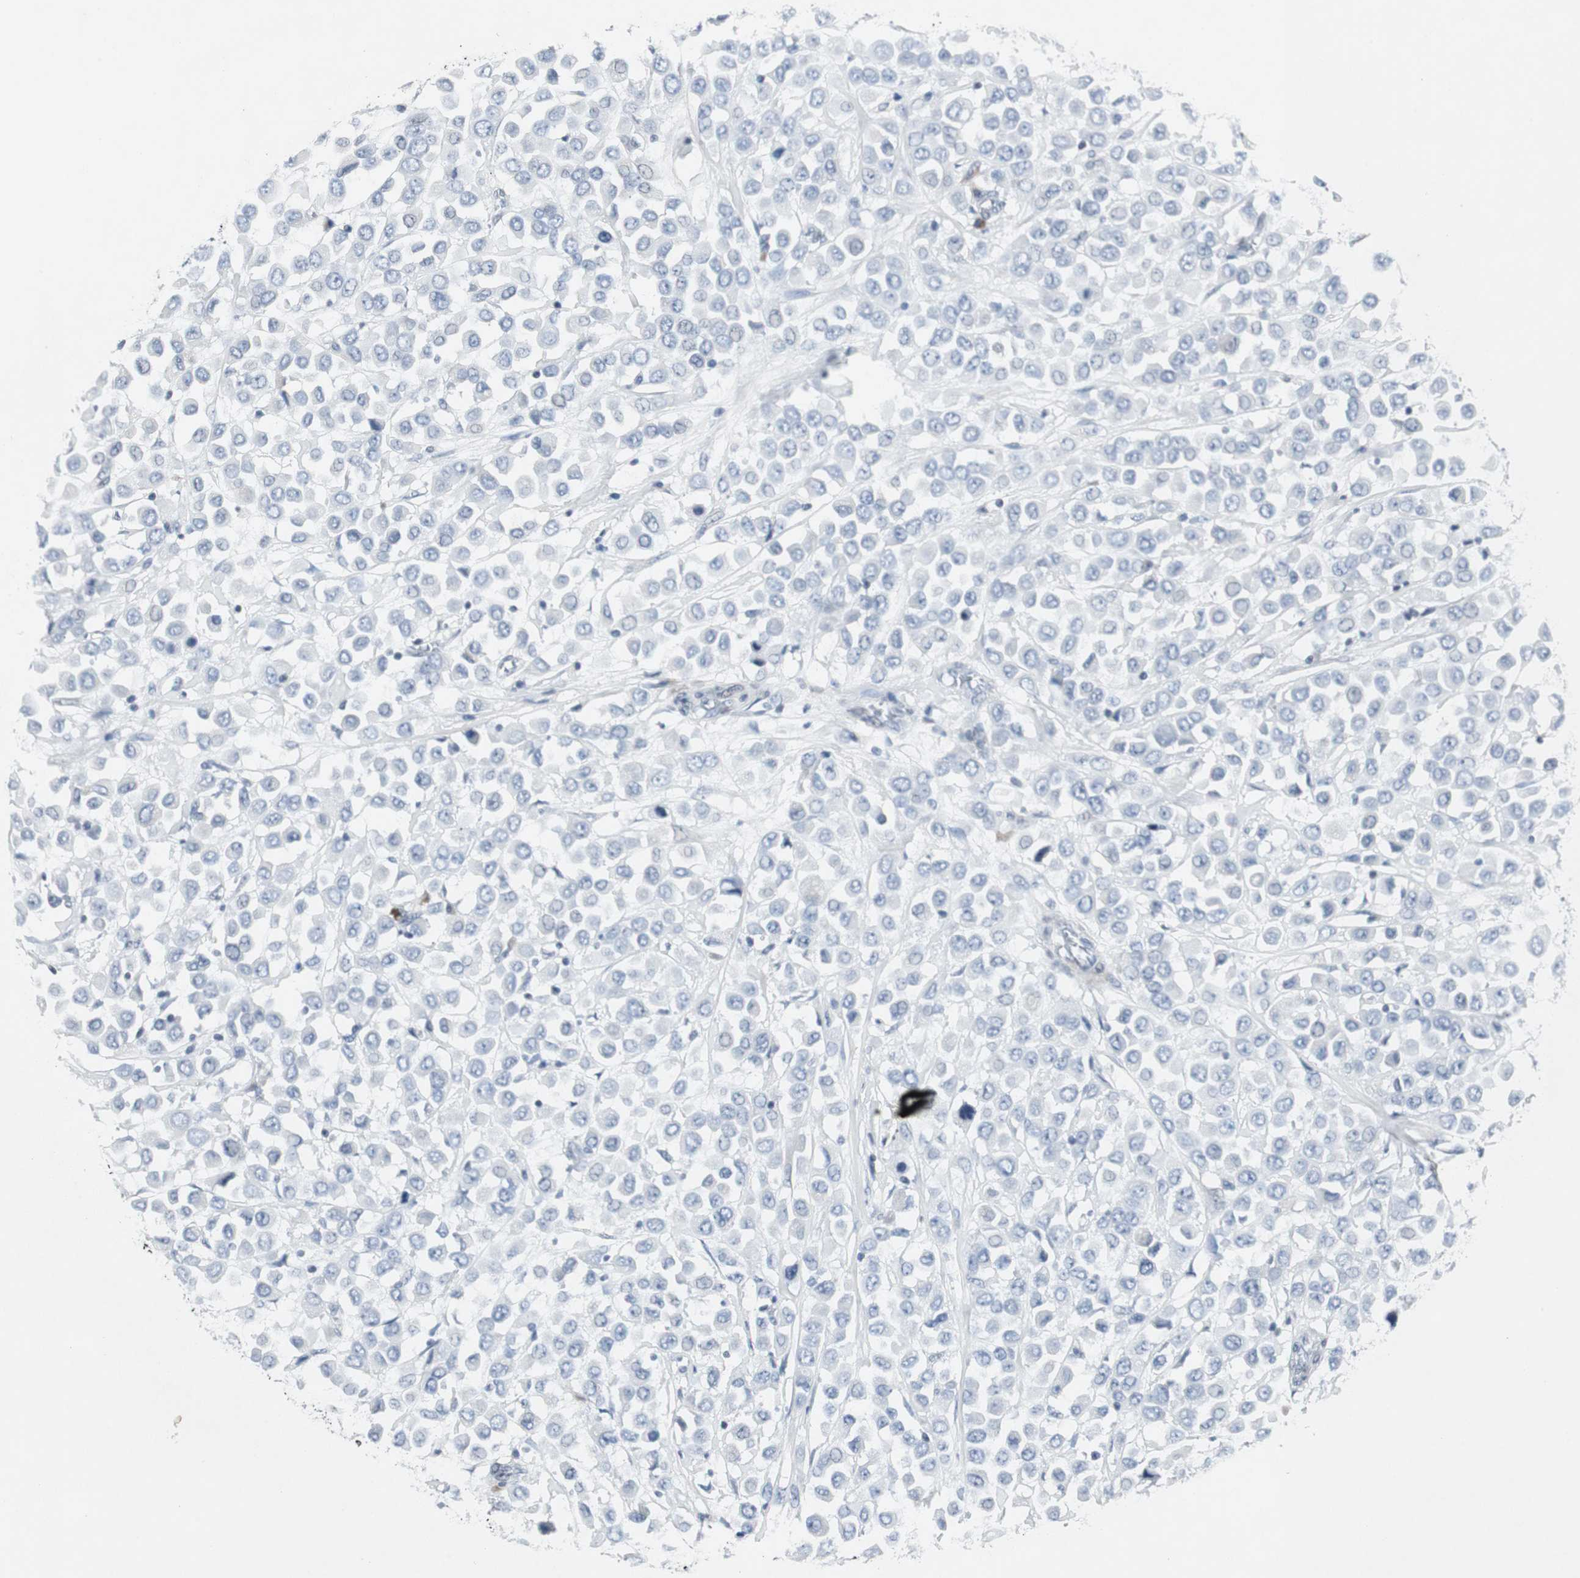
{"staining": {"intensity": "negative", "quantity": "none", "location": "none"}, "tissue": "breast cancer", "cell_type": "Tumor cells", "image_type": "cancer", "snomed": [{"axis": "morphology", "description": "Duct carcinoma"}, {"axis": "topography", "description": "Breast"}], "caption": "Tumor cells show no significant protein positivity in breast cancer (invasive ductal carcinoma).", "gene": "ELK1", "patient": {"sex": "female", "age": 61}}